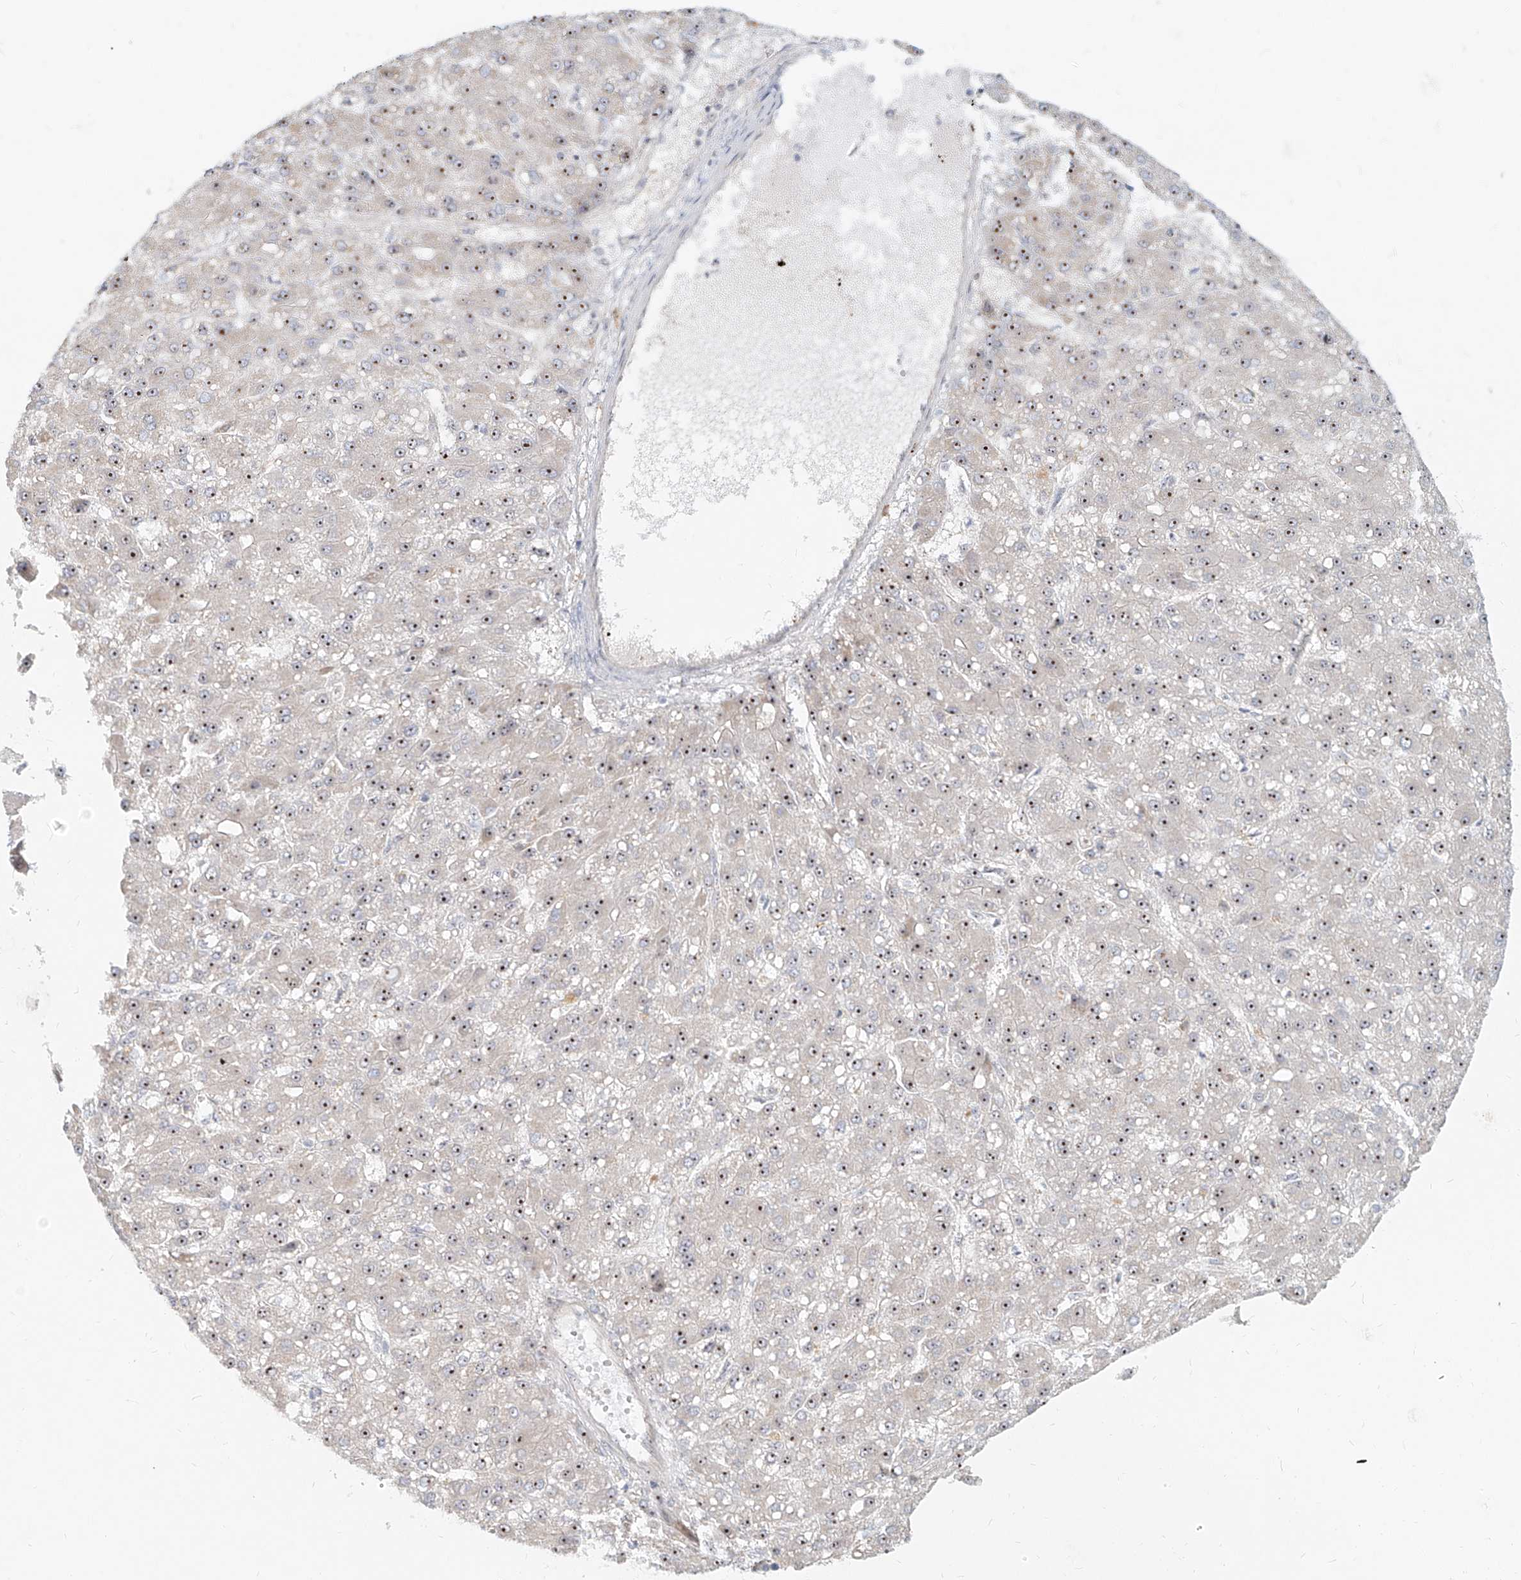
{"staining": {"intensity": "moderate", "quantity": ">75%", "location": "nuclear"}, "tissue": "liver cancer", "cell_type": "Tumor cells", "image_type": "cancer", "snomed": [{"axis": "morphology", "description": "Carcinoma, Hepatocellular, NOS"}, {"axis": "topography", "description": "Liver"}], "caption": "A brown stain highlights moderate nuclear positivity of a protein in human liver cancer (hepatocellular carcinoma) tumor cells.", "gene": "BYSL", "patient": {"sex": "male", "age": 67}}